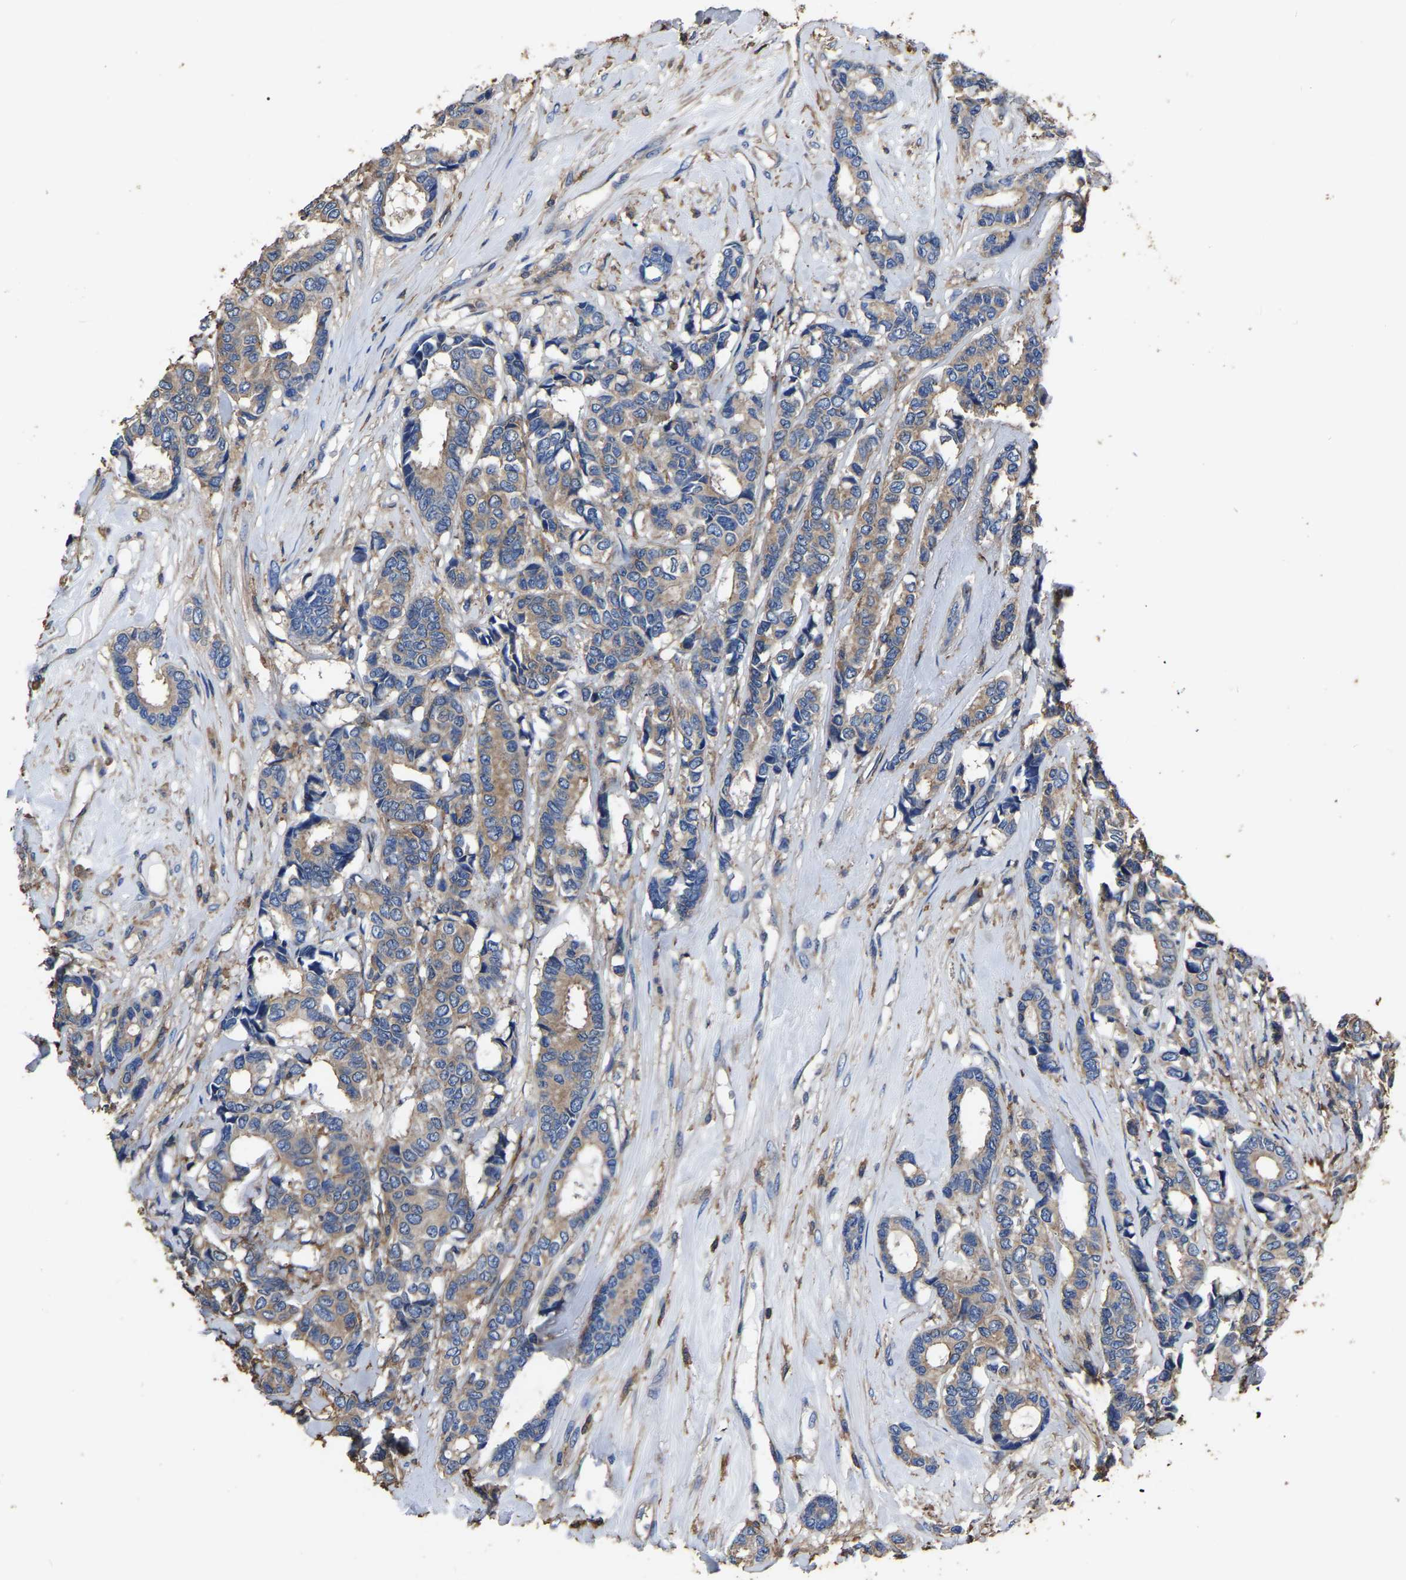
{"staining": {"intensity": "moderate", "quantity": ">75%", "location": "cytoplasmic/membranous"}, "tissue": "breast cancer", "cell_type": "Tumor cells", "image_type": "cancer", "snomed": [{"axis": "morphology", "description": "Duct carcinoma"}, {"axis": "topography", "description": "Breast"}], "caption": "Tumor cells demonstrate moderate cytoplasmic/membranous staining in about >75% of cells in breast cancer.", "gene": "ARMT1", "patient": {"sex": "female", "age": 87}}